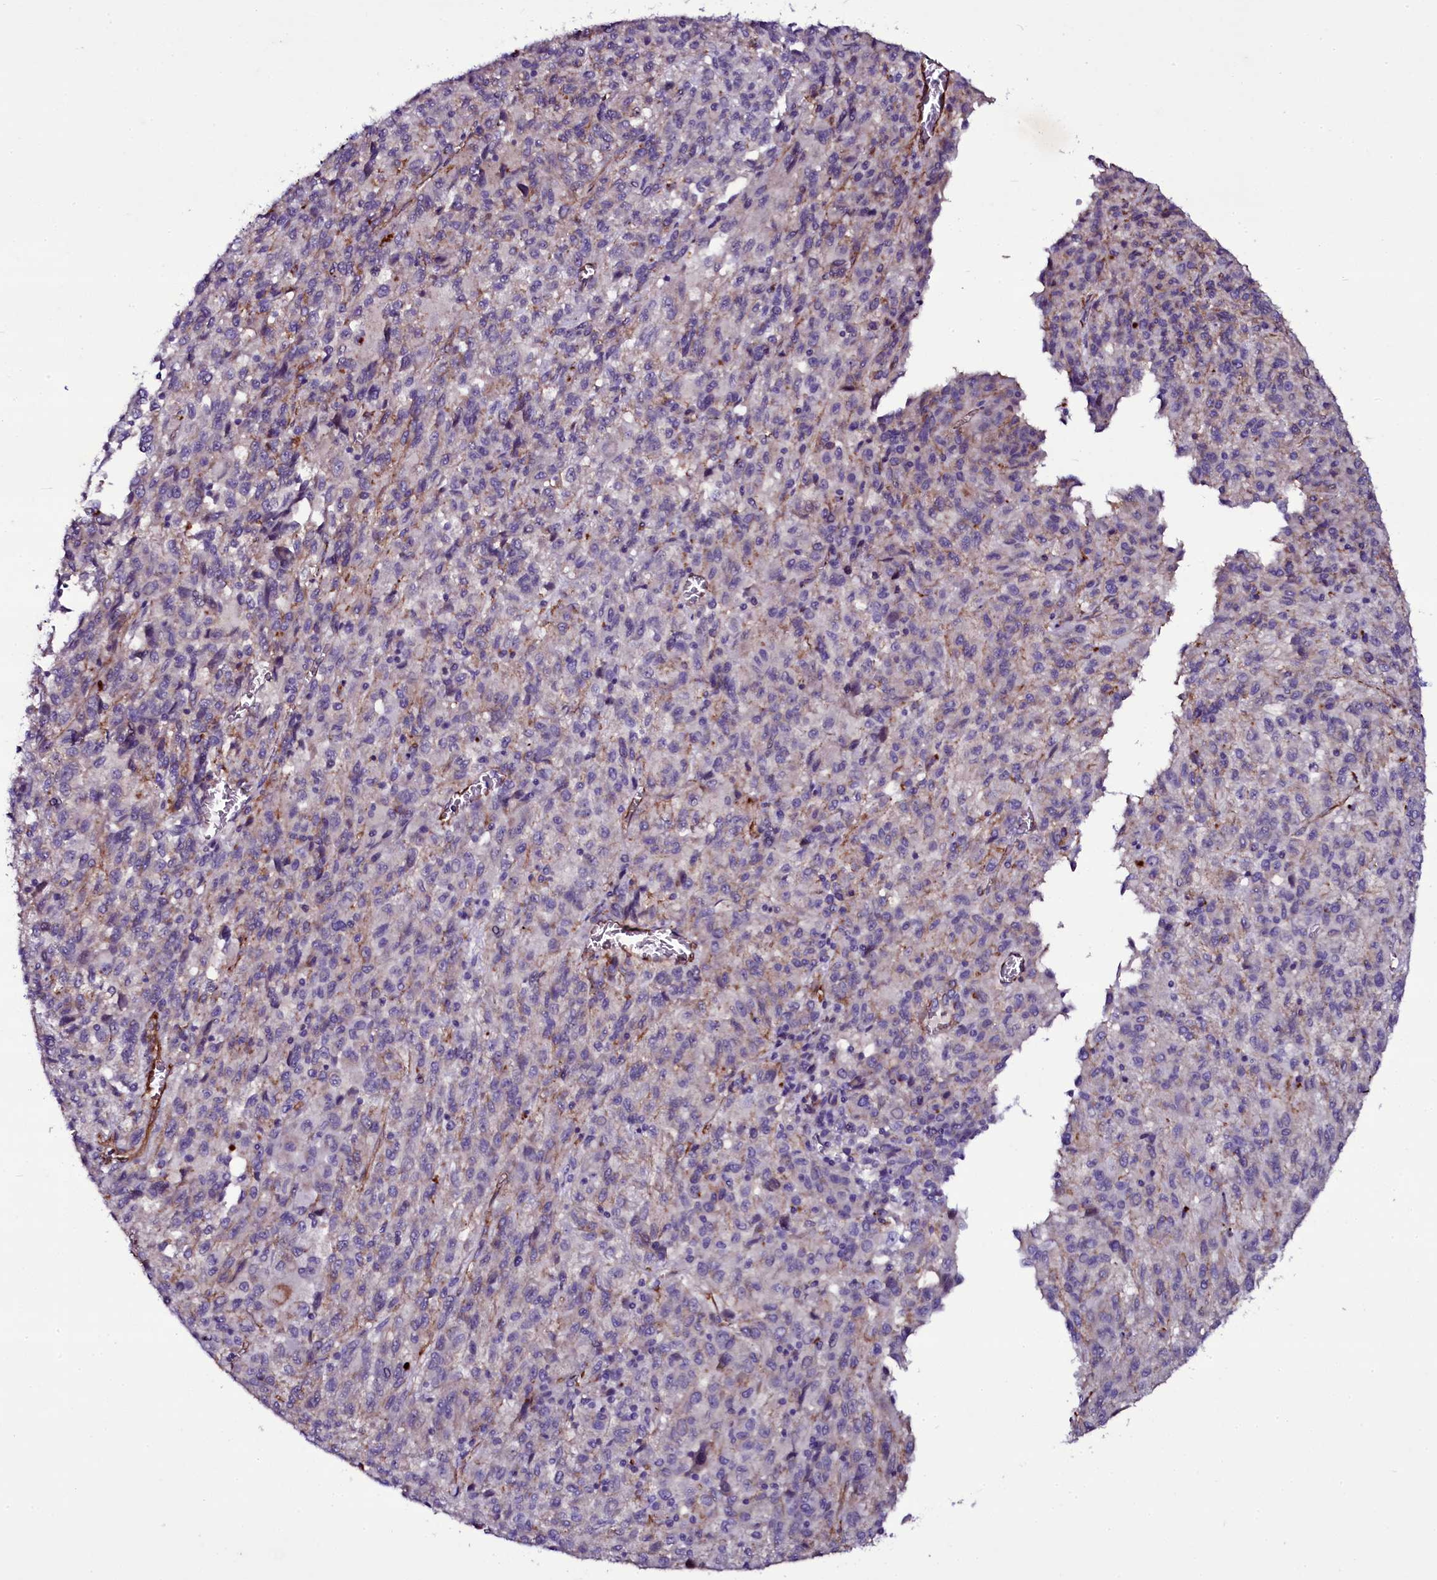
{"staining": {"intensity": "negative", "quantity": "none", "location": "none"}, "tissue": "melanoma", "cell_type": "Tumor cells", "image_type": "cancer", "snomed": [{"axis": "morphology", "description": "Malignant melanoma, Metastatic site"}, {"axis": "topography", "description": "Lung"}], "caption": "This is an IHC image of human melanoma. There is no staining in tumor cells.", "gene": "MEX3C", "patient": {"sex": "male", "age": 64}}